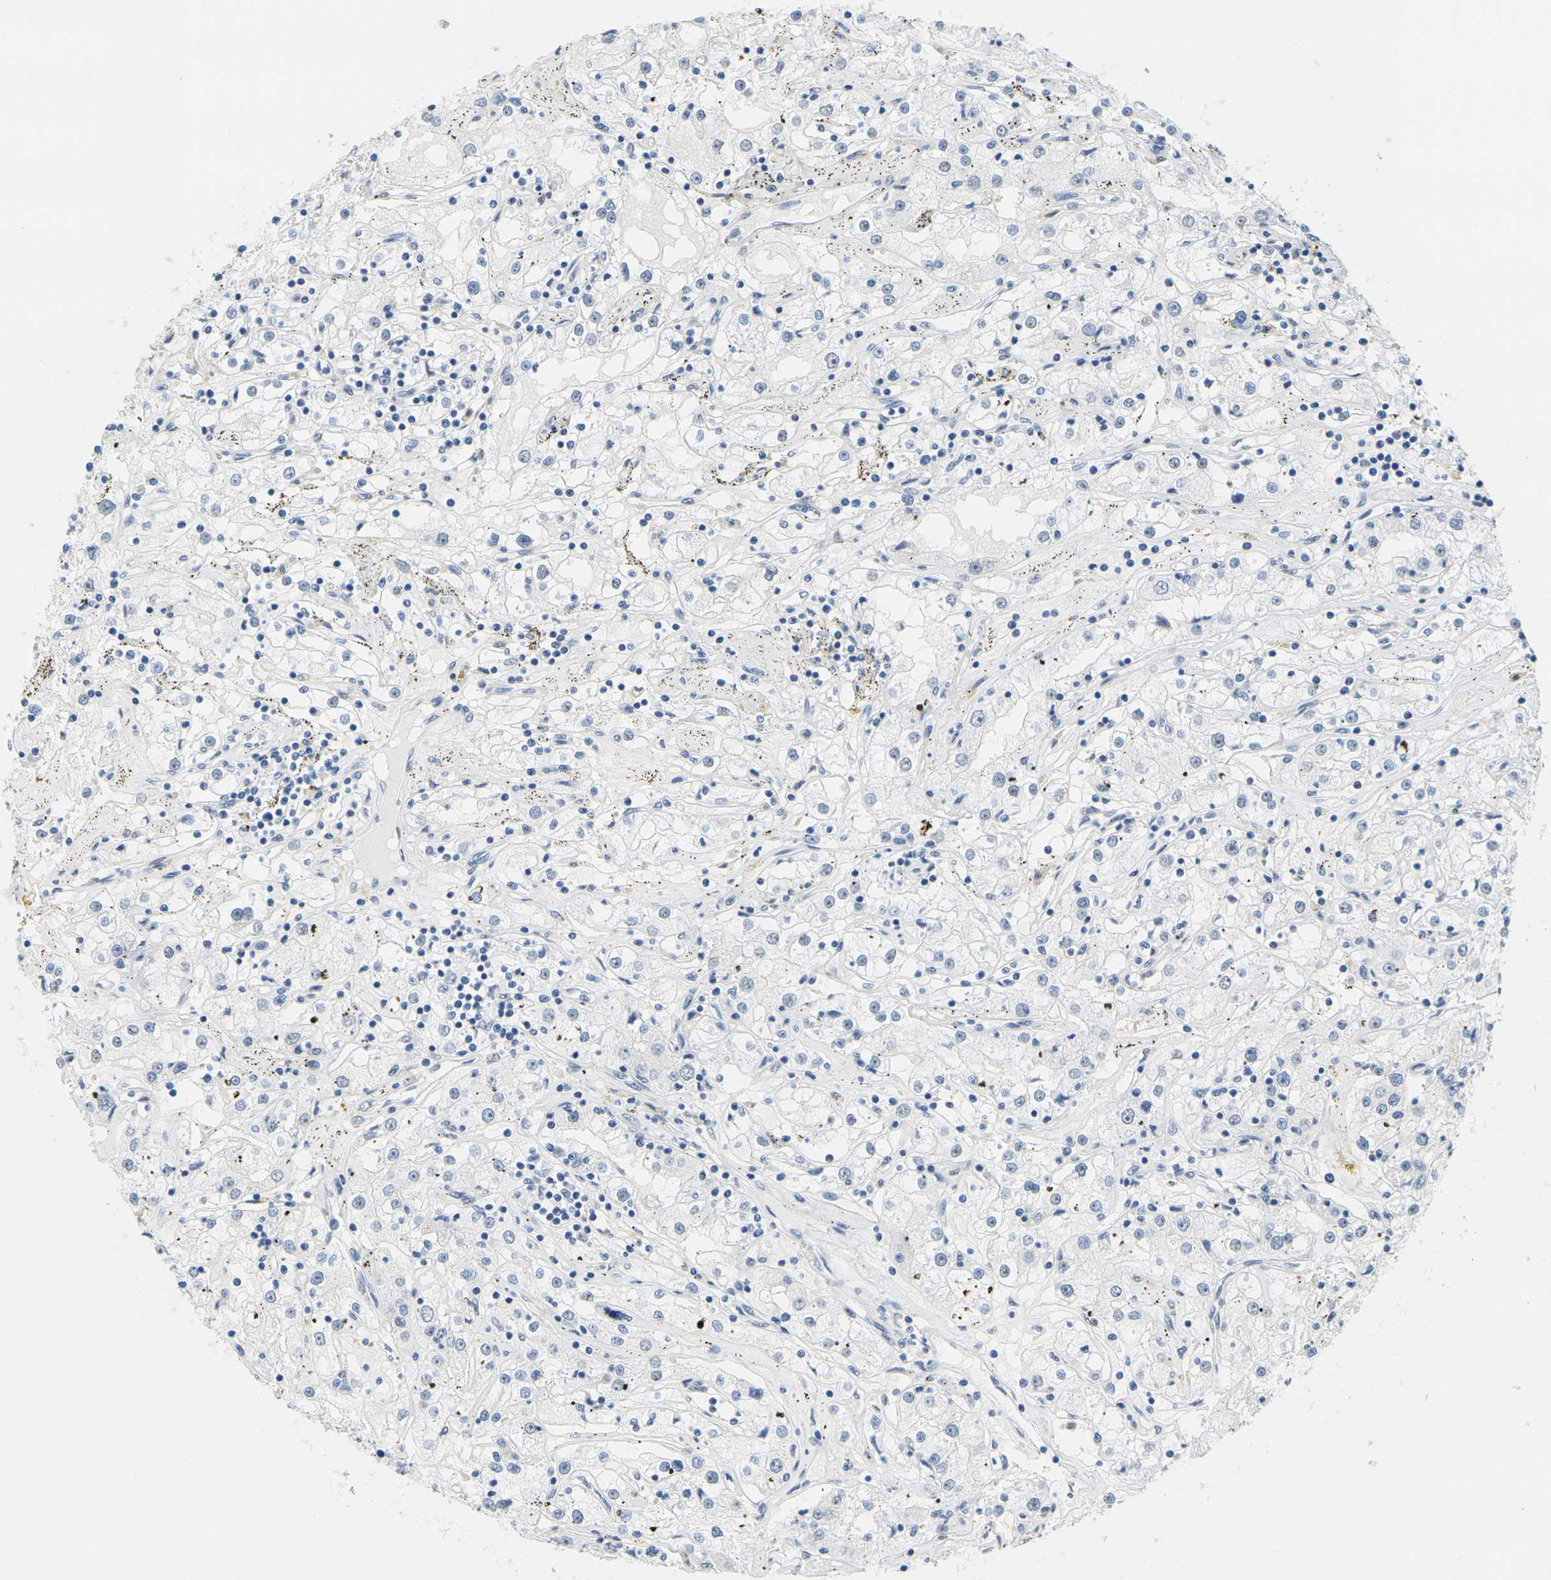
{"staining": {"intensity": "negative", "quantity": "none", "location": "none"}, "tissue": "renal cancer", "cell_type": "Tumor cells", "image_type": "cancer", "snomed": [{"axis": "morphology", "description": "Adenocarcinoma, NOS"}, {"axis": "topography", "description": "Kidney"}], "caption": "This is a photomicrograph of IHC staining of adenocarcinoma (renal), which shows no staining in tumor cells. (DAB (3,3'-diaminobenzidine) immunohistochemistry with hematoxylin counter stain).", "gene": "CTAG1A", "patient": {"sex": "male", "age": 56}}